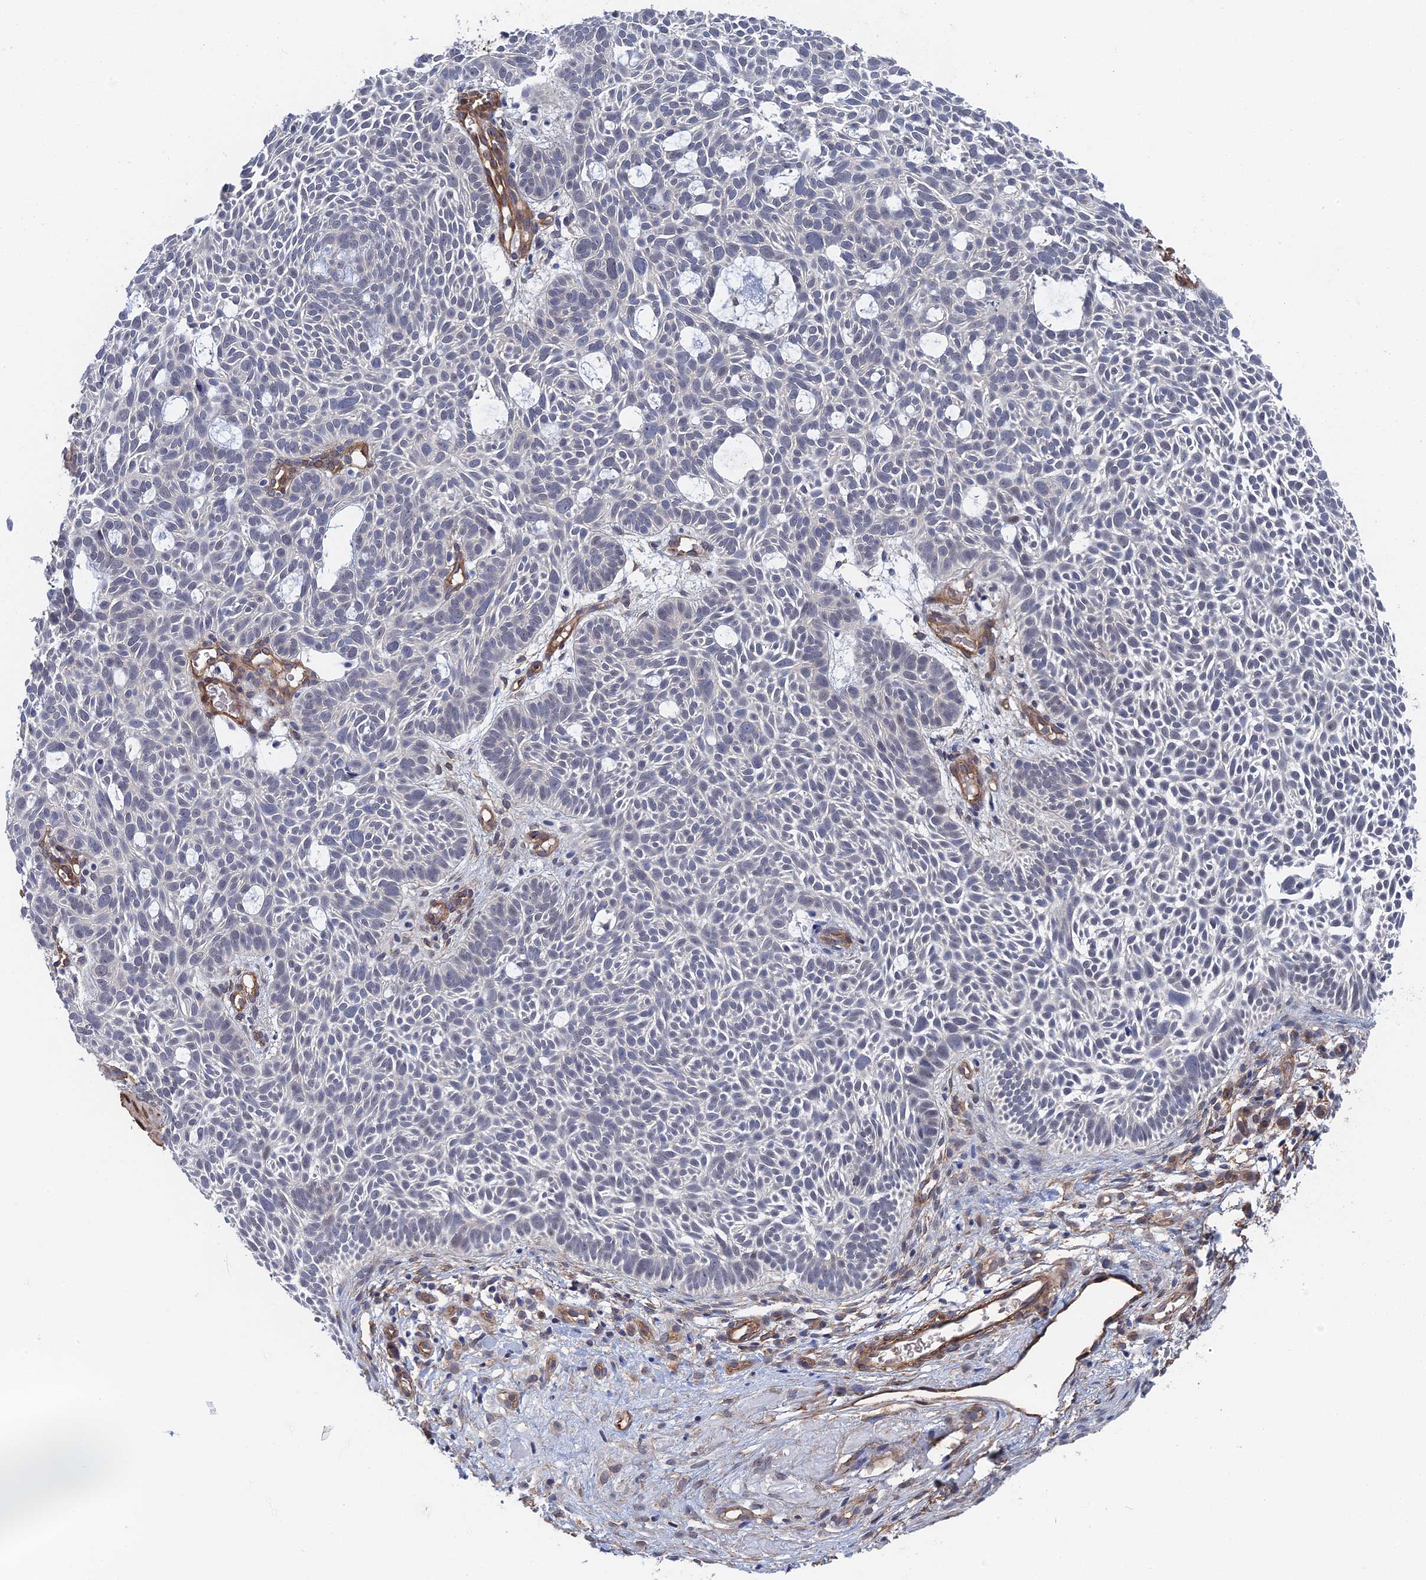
{"staining": {"intensity": "negative", "quantity": "none", "location": "none"}, "tissue": "skin cancer", "cell_type": "Tumor cells", "image_type": "cancer", "snomed": [{"axis": "morphology", "description": "Basal cell carcinoma"}, {"axis": "topography", "description": "Skin"}], "caption": "High magnification brightfield microscopy of skin cancer (basal cell carcinoma) stained with DAB (3,3'-diaminobenzidine) (brown) and counterstained with hematoxylin (blue): tumor cells show no significant positivity. (DAB immunohistochemistry with hematoxylin counter stain).", "gene": "MTHFSD", "patient": {"sex": "male", "age": 69}}